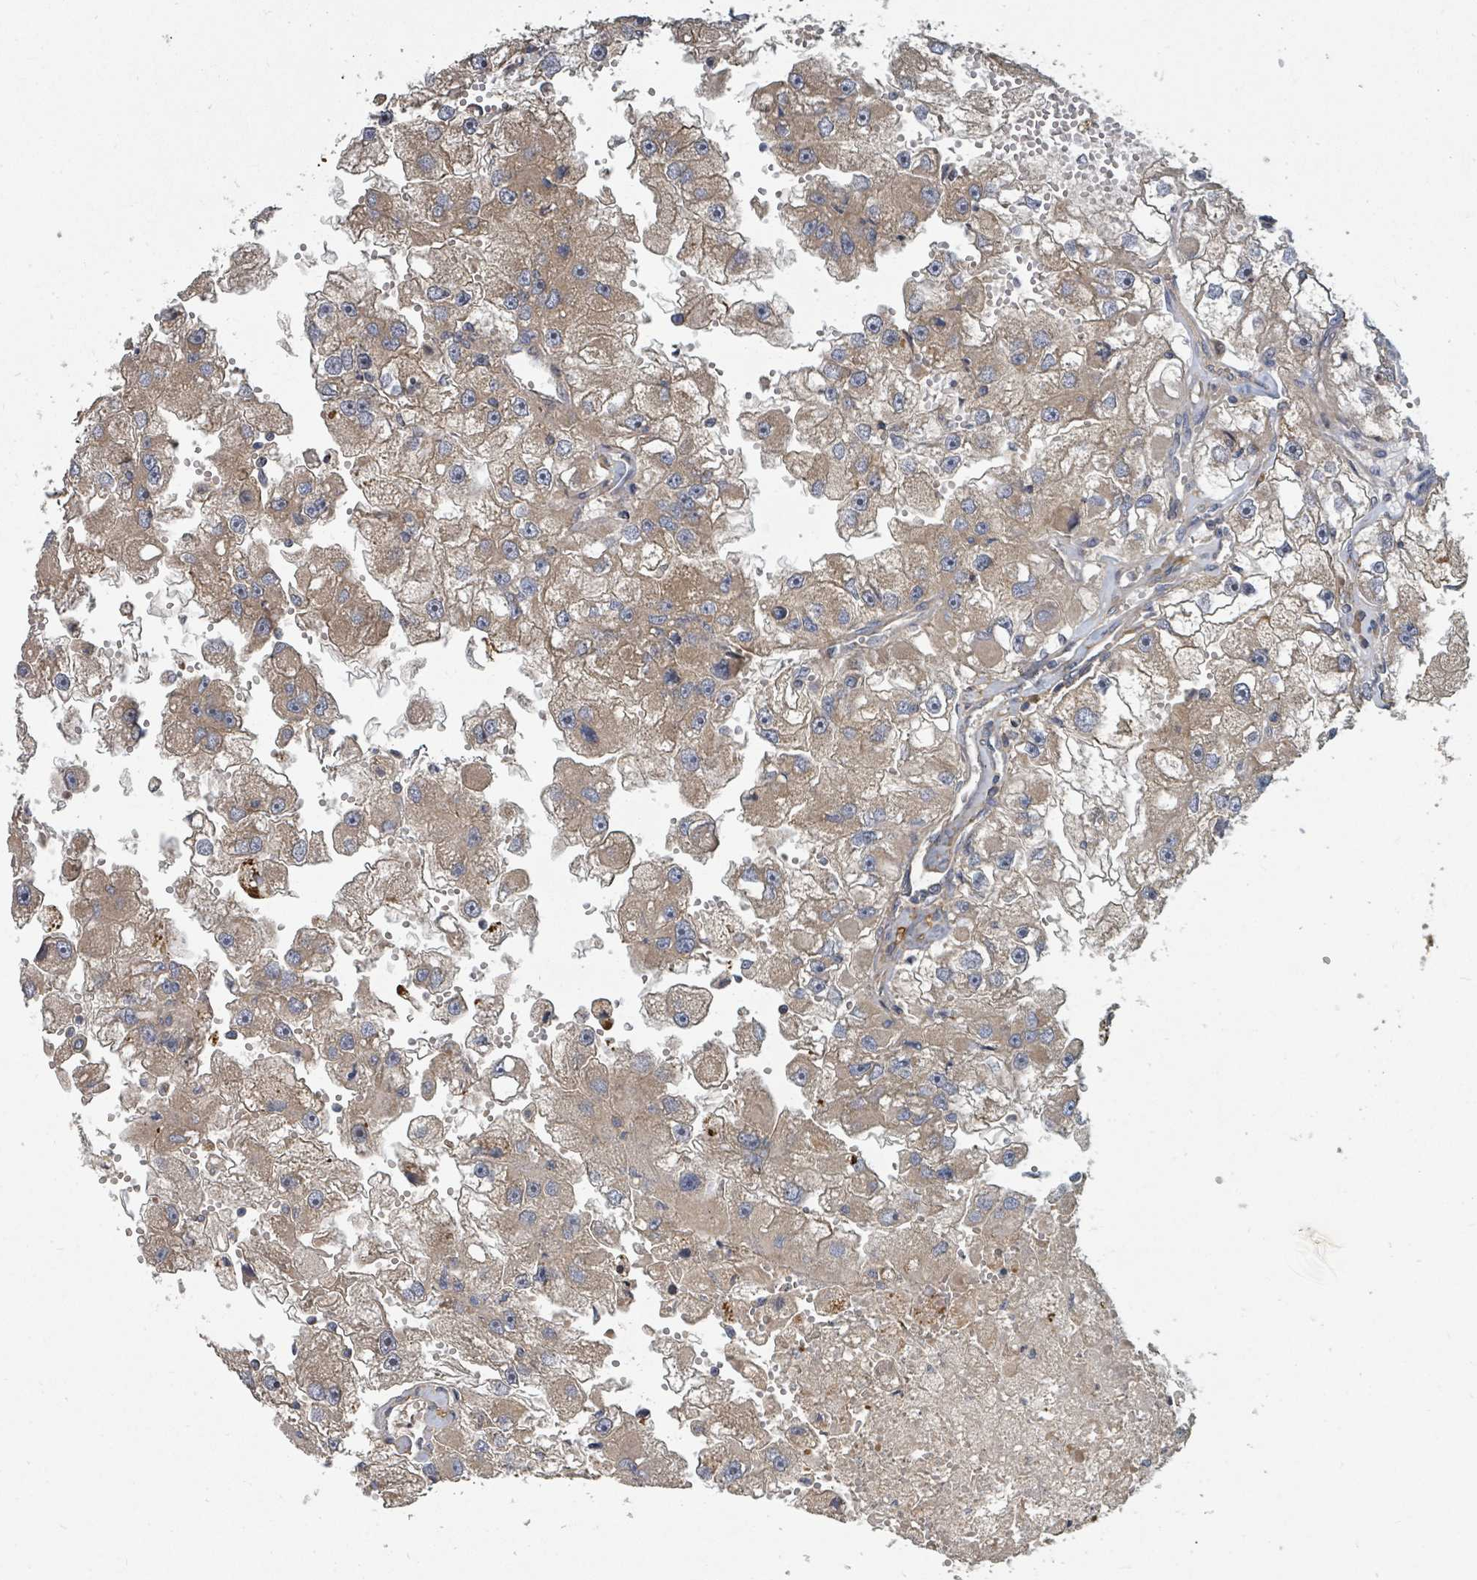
{"staining": {"intensity": "weak", "quantity": ">75%", "location": "cytoplasmic/membranous"}, "tissue": "renal cancer", "cell_type": "Tumor cells", "image_type": "cancer", "snomed": [{"axis": "morphology", "description": "Adenocarcinoma, NOS"}, {"axis": "topography", "description": "Kidney"}], "caption": "Immunohistochemistry (IHC) (DAB (3,3'-diaminobenzidine)) staining of renal adenocarcinoma reveals weak cytoplasmic/membranous protein positivity in about >75% of tumor cells.", "gene": "DPM1", "patient": {"sex": "male", "age": 63}}